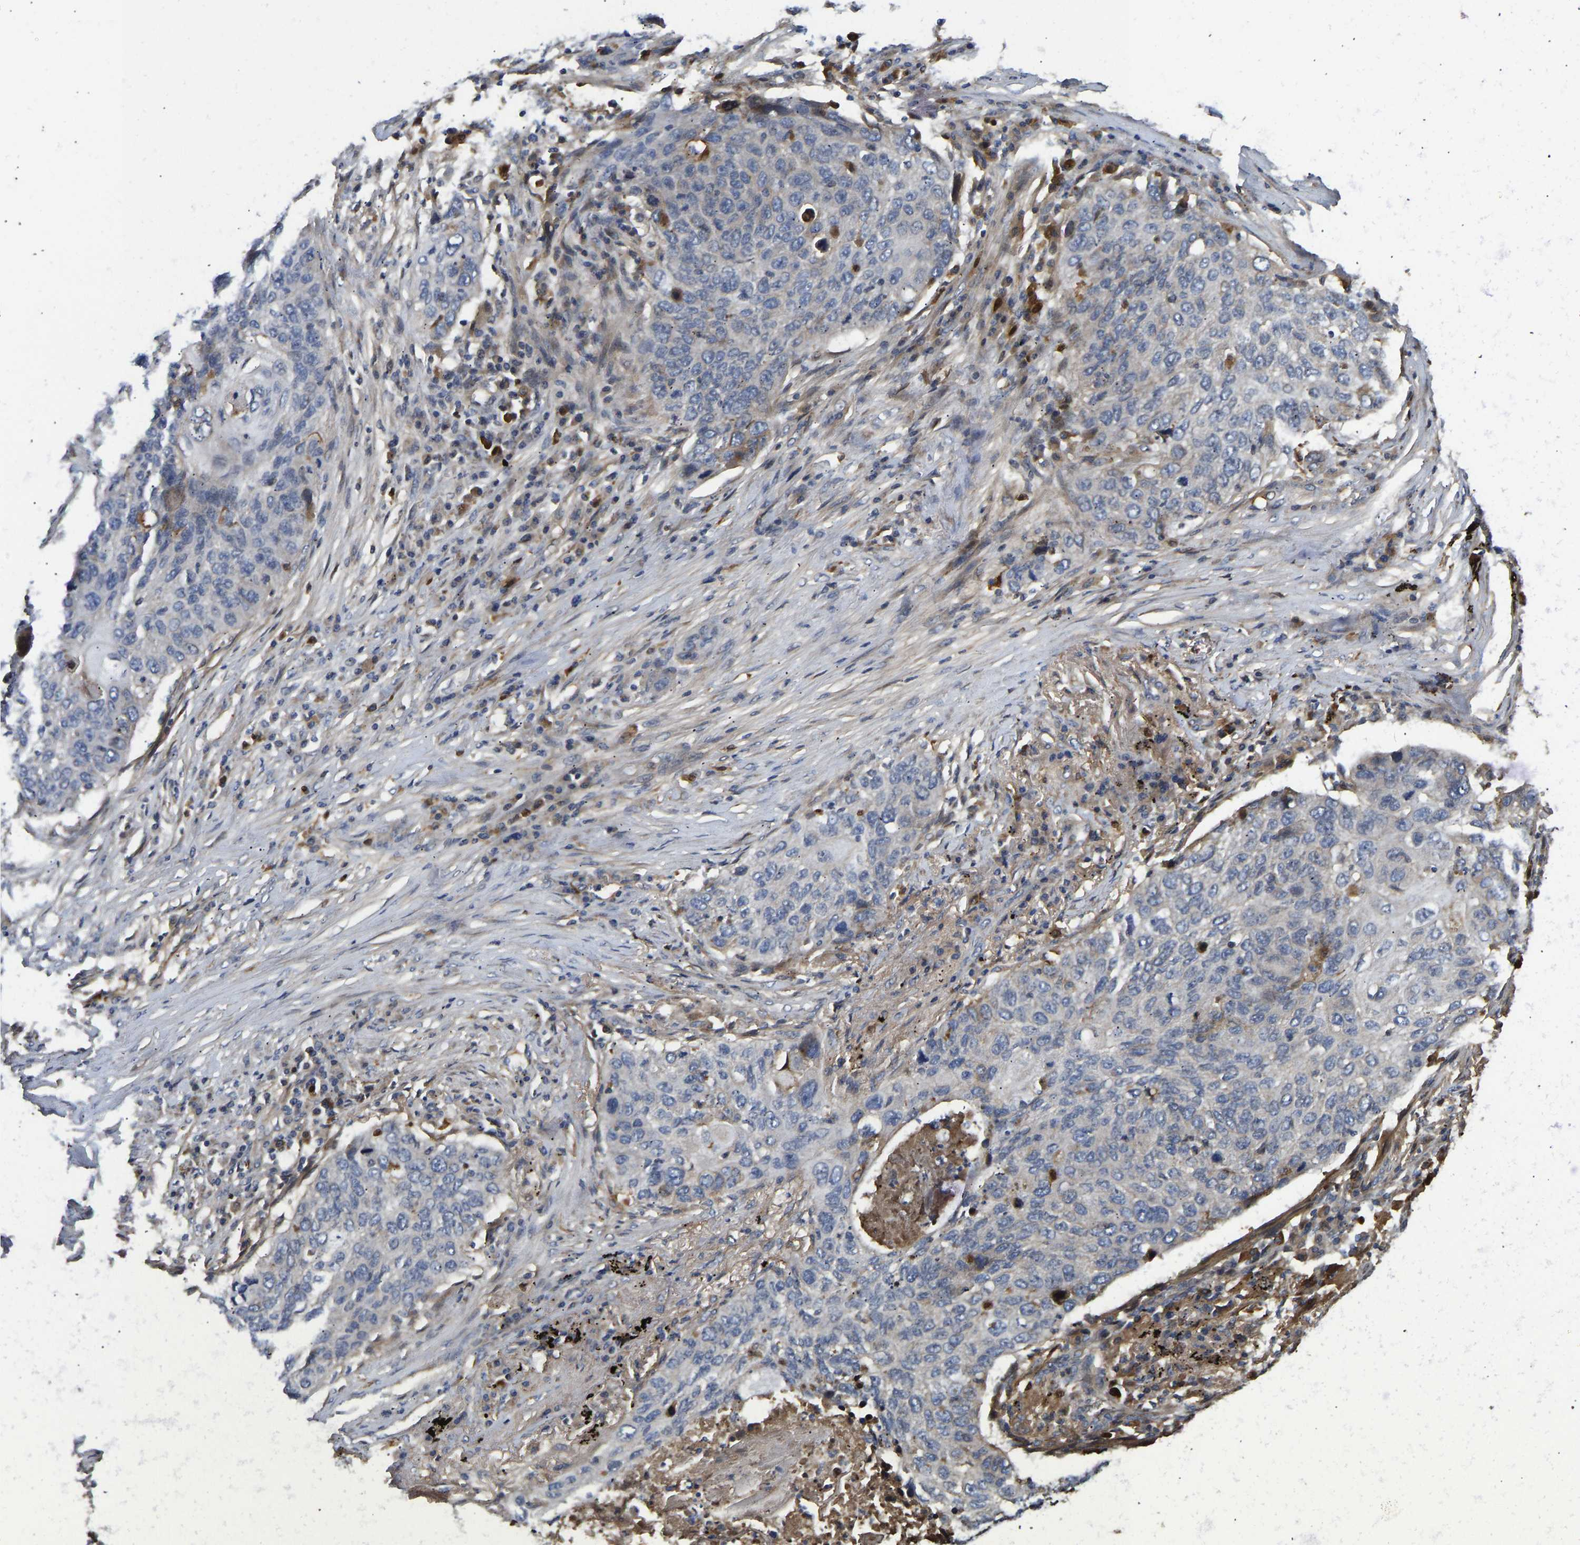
{"staining": {"intensity": "negative", "quantity": "none", "location": "none"}, "tissue": "lung cancer", "cell_type": "Tumor cells", "image_type": "cancer", "snomed": [{"axis": "morphology", "description": "Squamous cell carcinoma, NOS"}, {"axis": "topography", "description": "Lung"}], "caption": "An immunohistochemistry (IHC) image of squamous cell carcinoma (lung) is shown. There is no staining in tumor cells of squamous cell carcinoma (lung).", "gene": "VCPKMT", "patient": {"sex": "female", "age": 63}}